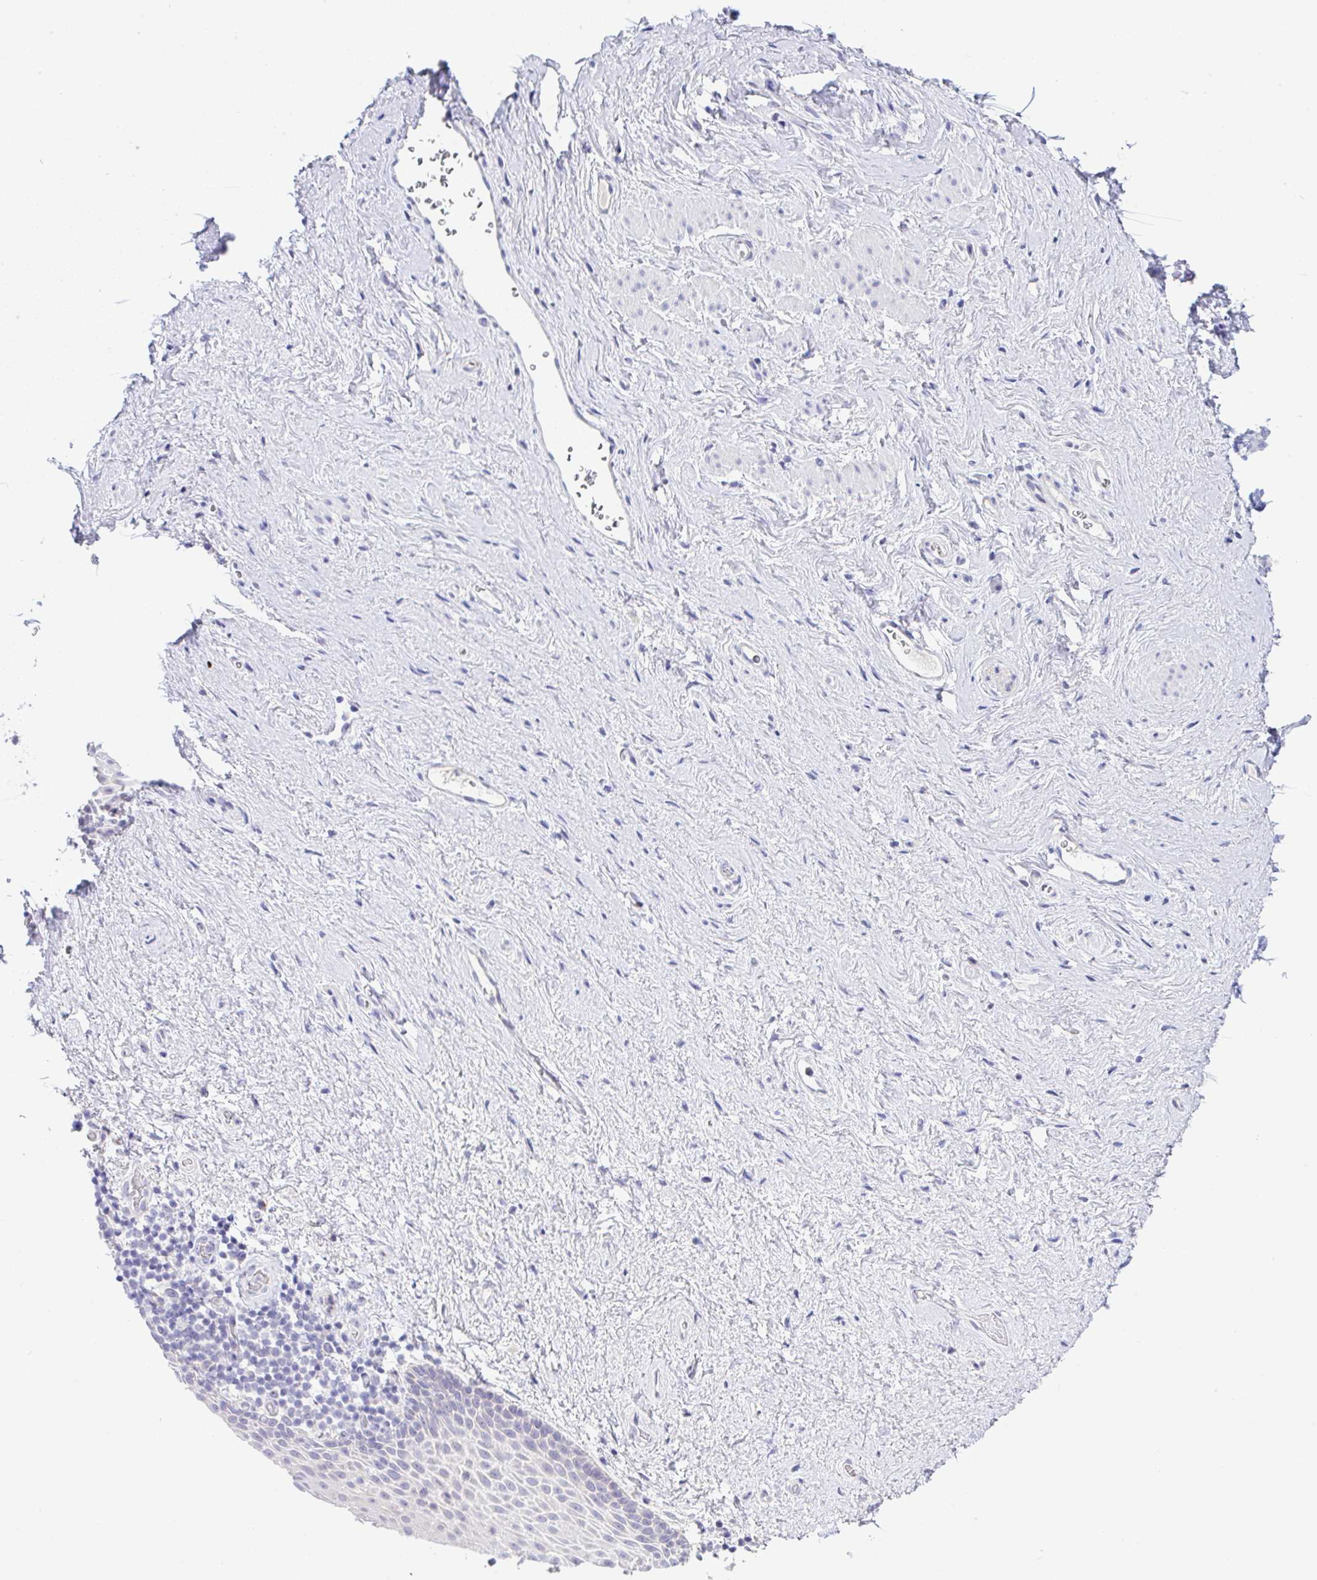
{"staining": {"intensity": "negative", "quantity": "none", "location": "none"}, "tissue": "vagina", "cell_type": "Squamous epithelial cells", "image_type": "normal", "snomed": [{"axis": "morphology", "description": "Normal tissue, NOS"}, {"axis": "topography", "description": "Vagina"}], "caption": "The micrograph displays no staining of squamous epithelial cells in unremarkable vagina.", "gene": "SERPINE3", "patient": {"sex": "female", "age": 61}}